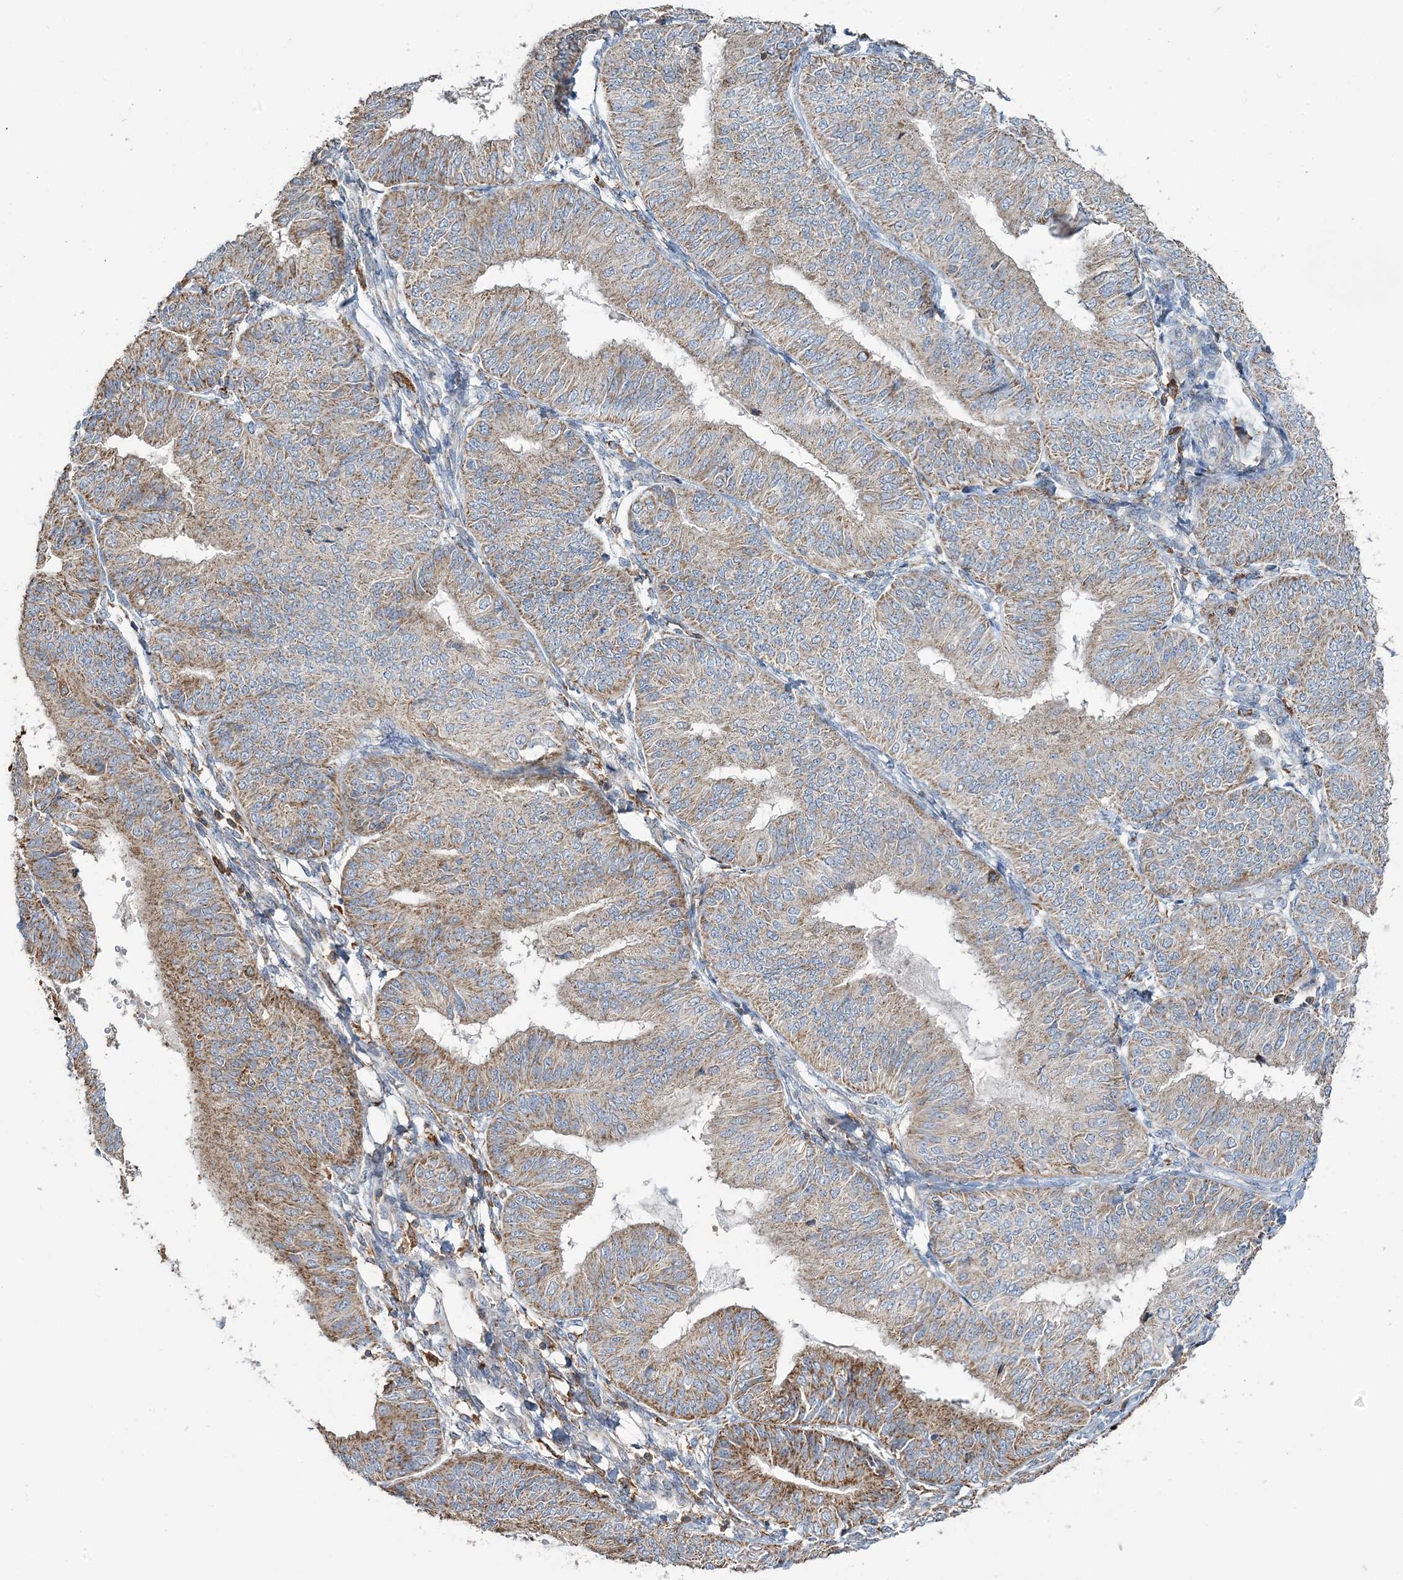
{"staining": {"intensity": "moderate", "quantity": ">75%", "location": "cytoplasmic/membranous"}, "tissue": "endometrial cancer", "cell_type": "Tumor cells", "image_type": "cancer", "snomed": [{"axis": "morphology", "description": "Adenocarcinoma, NOS"}, {"axis": "topography", "description": "Endometrium"}], "caption": "The photomicrograph shows a brown stain indicating the presence of a protein in the cytoplasmic/membranous of tumor cells in adenocarcinoma (endometrial).", "gene": "TMLHE", "patient": {"sex": "female", "age": 58}}